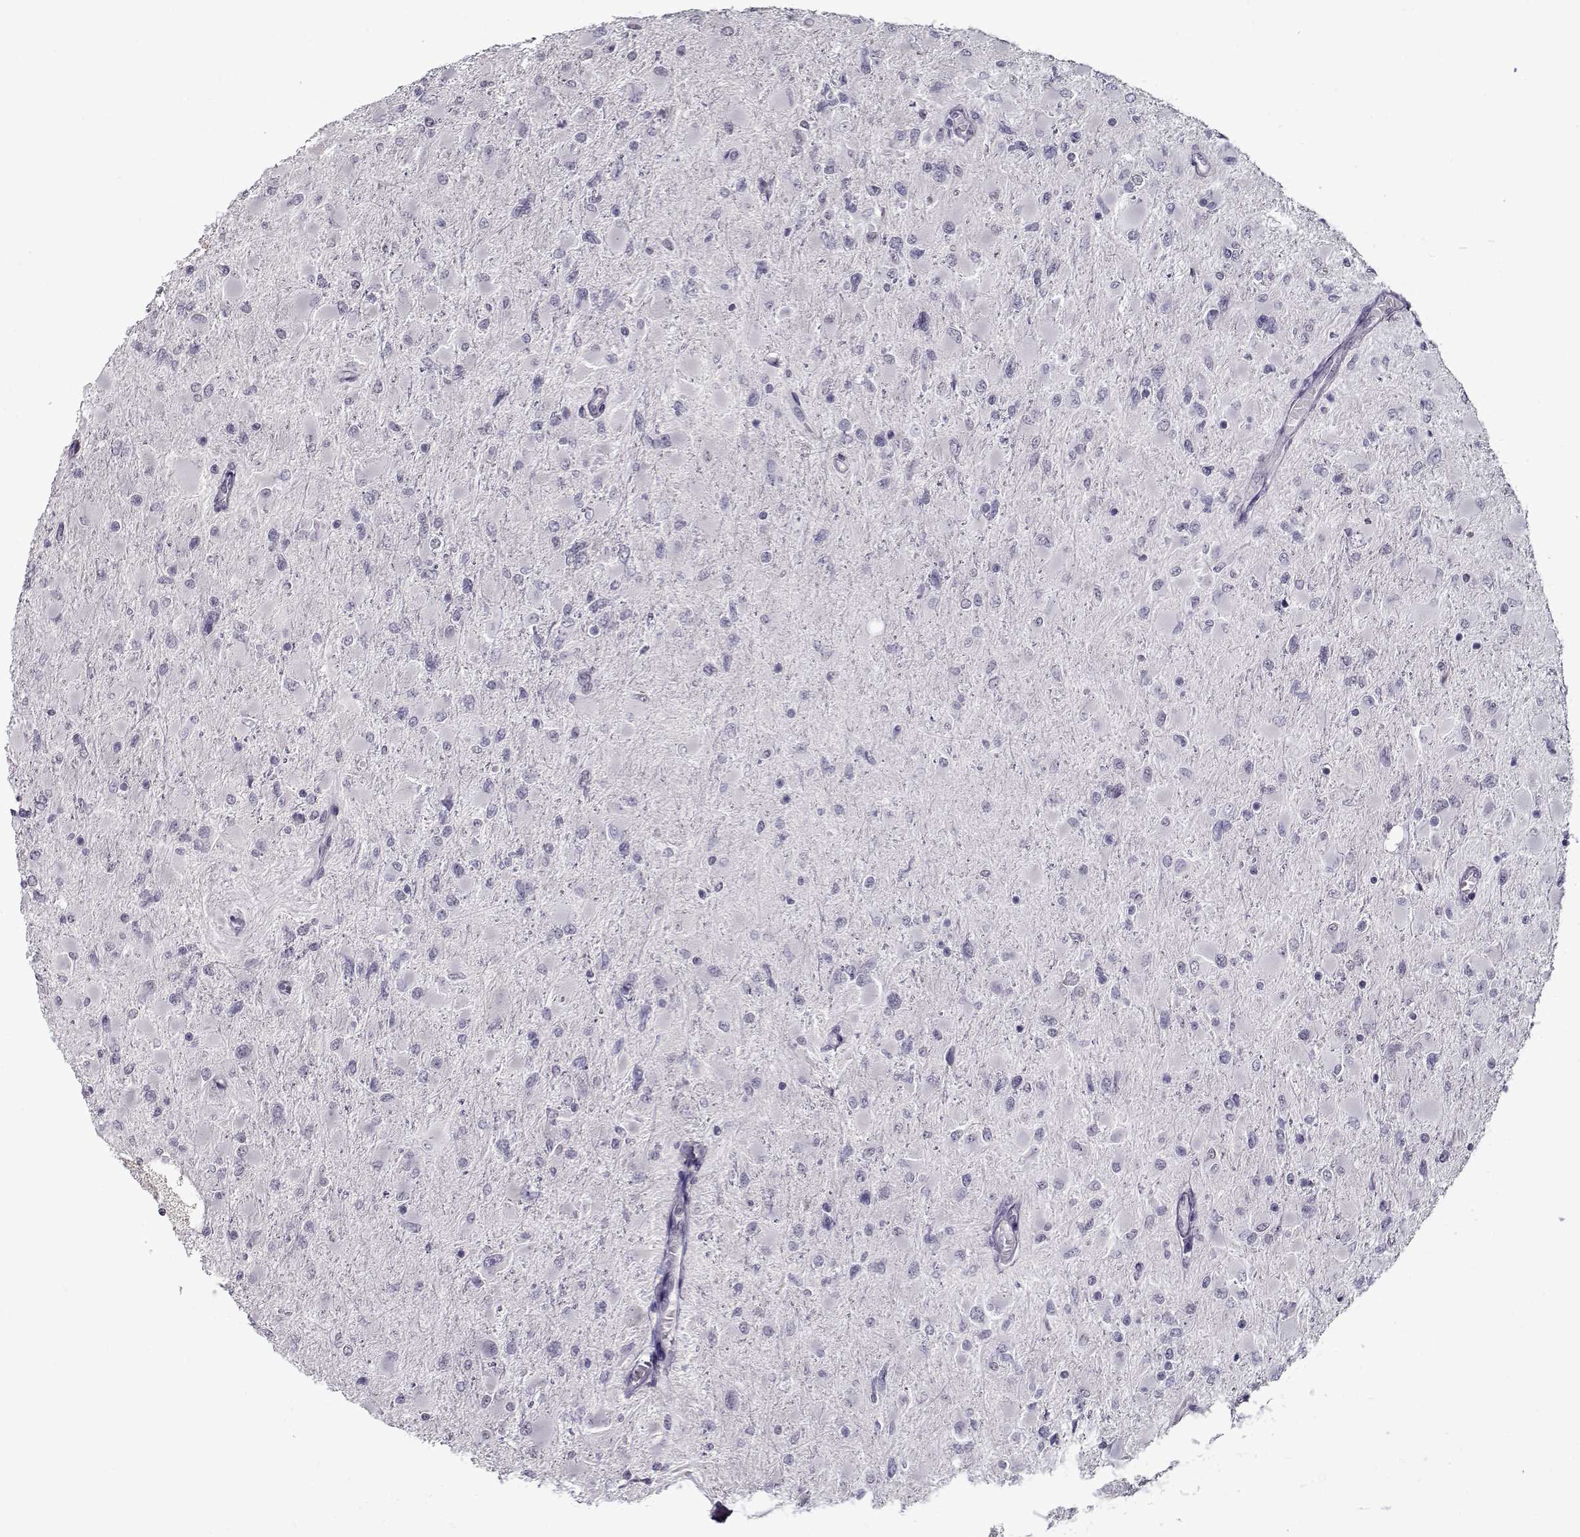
{"staining": {"intensity": "negative", "quantity": "none", "location": "none"}, "tissue": "glioma", "cell_type": "Tumor cells", "image_type": "cancer", "snomed": [{"axis": "morphology", "description": "Glioma, malignant, High grade"}, {"axis": "topography", "description": "Cerebral cortex"}], "caption": "DAB (3,3'-diaminobenzidine) immunohistochemical staining of human malignant glioma (high-grade) demonstrates no significant staining in tumor cells.", "gene": "PRMT8", "patient": {"sex": "female", "age": 36}}